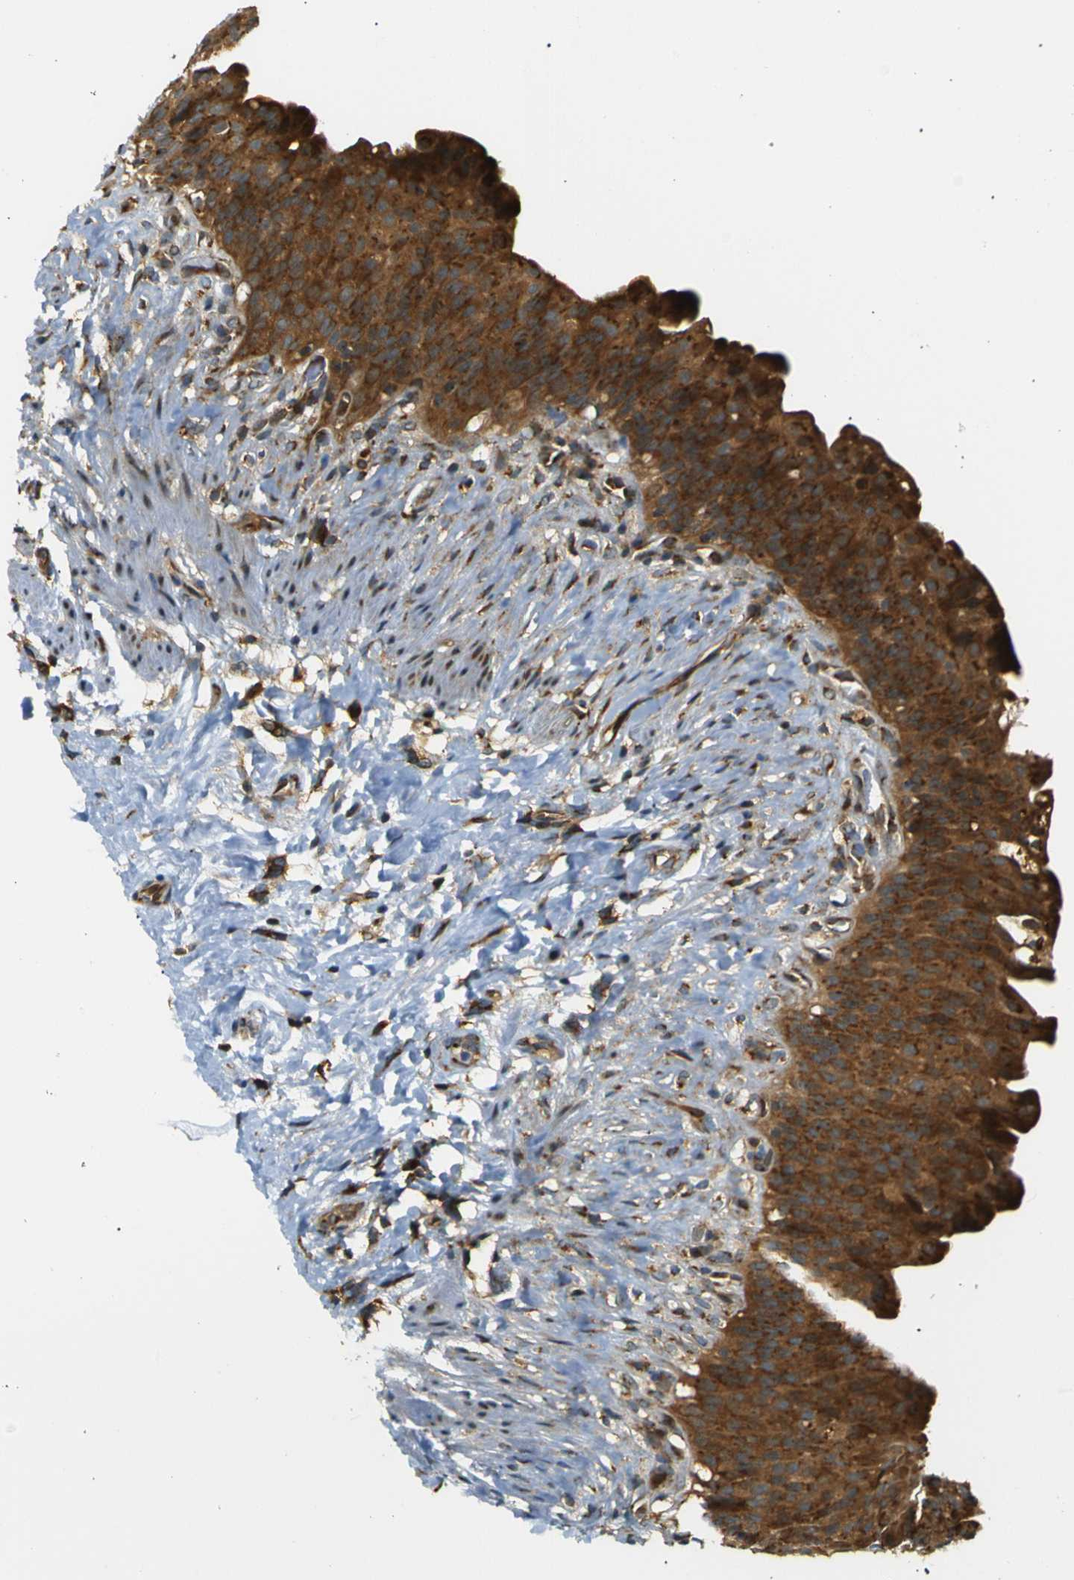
{"staining": {"intensity": "strong", "quantity": ">75%", "location": "cytoplasmic/membranous"}, "tissue": "urinary bladder", "cell_type": "Urothelial cells", "image_type": "normal", "snomed": [{"axis": "morphology", "description": "Normal tissue, NOS"}, {"axis": "topography", "description": "Urinary bladder"}], "caption": "A micrograph of urinary bladder stained for a protein exhibits strong cytoplasmic/membranous brown staining in urothelial cells.", "gene": "ABCE1", "patient": {"sex": "female", "age": 79}}